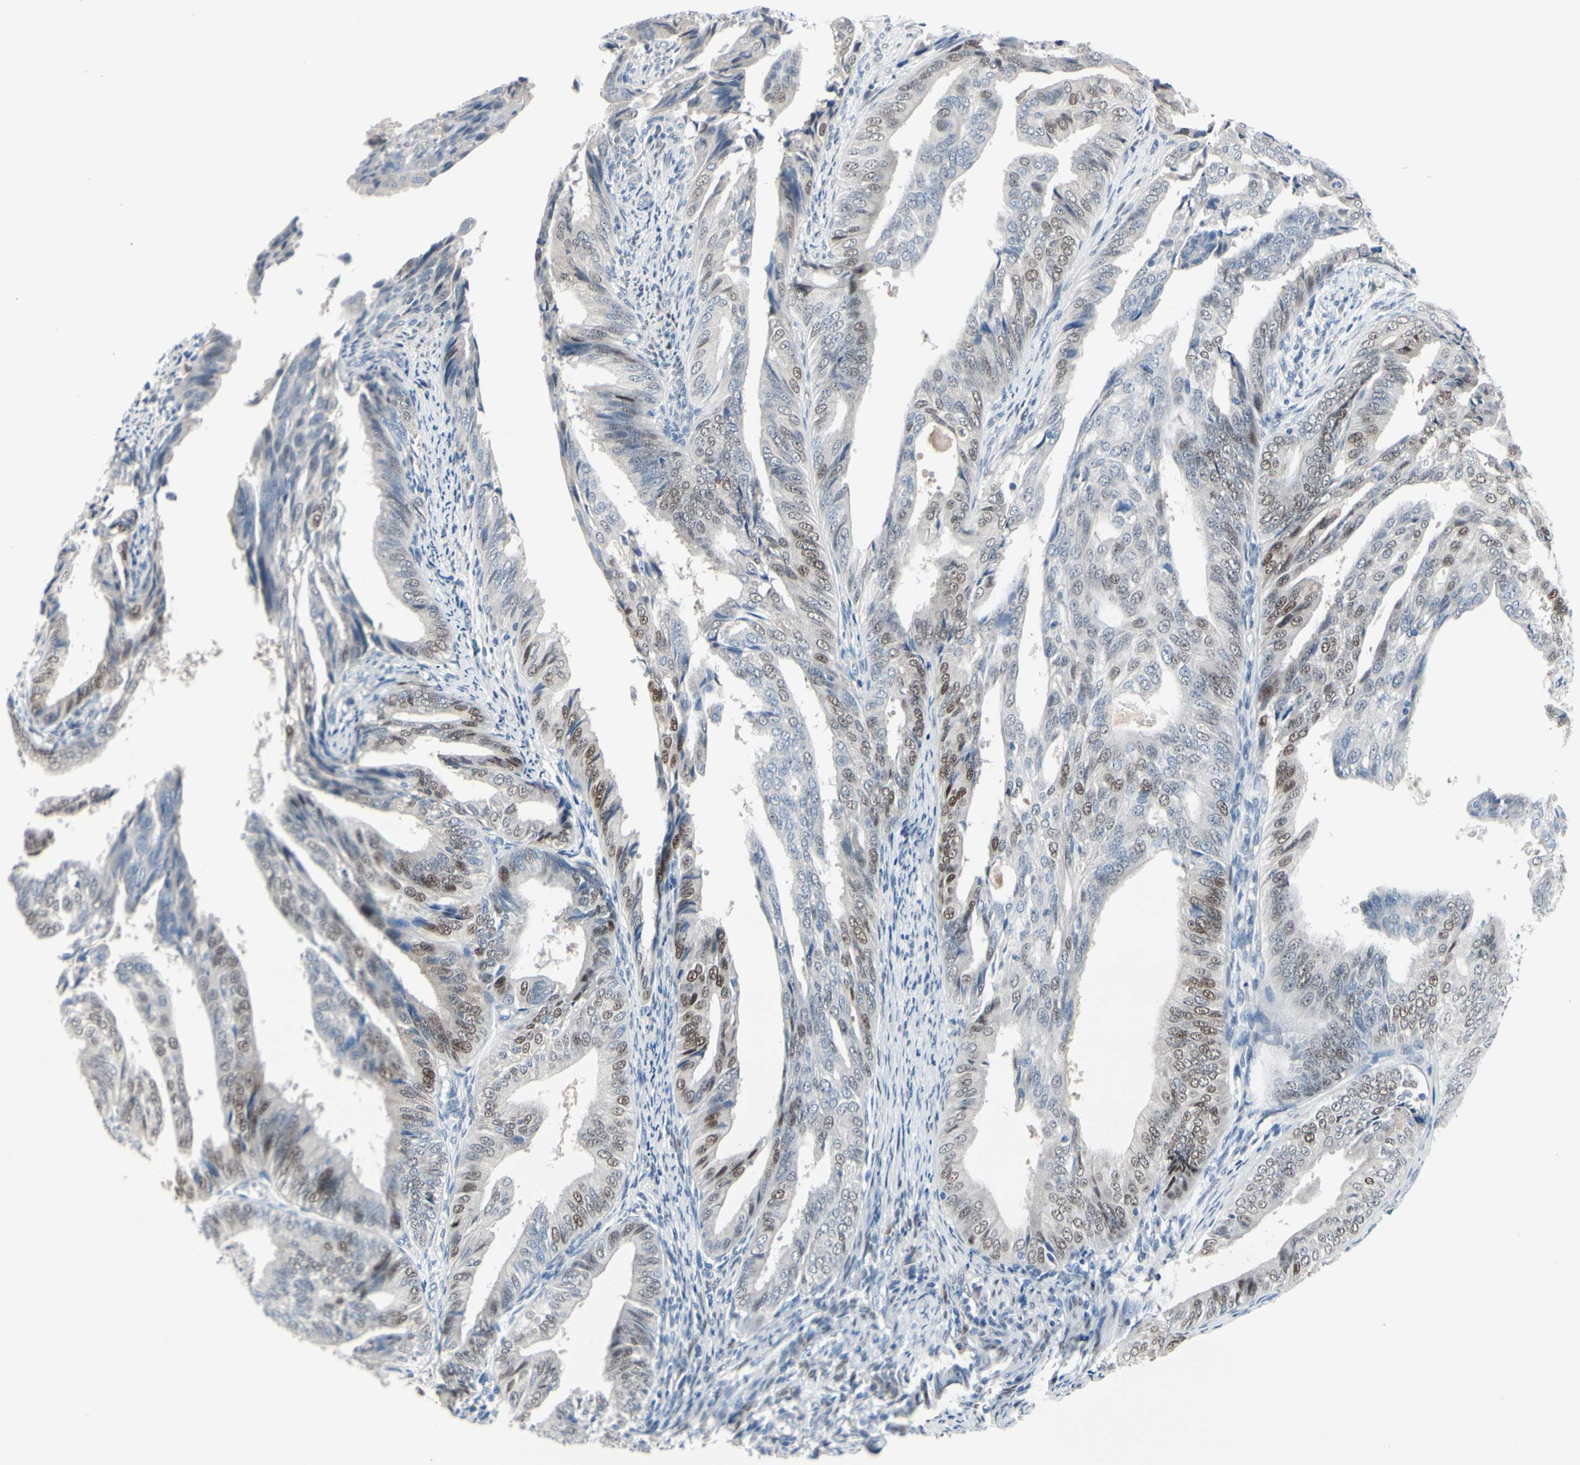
{"staining": {"intensity": "strong", "quantity": "25%-75%", "location": "nuclear"}, "tissue": "endometrial cancer", "cell_type": "Tumor cells", "image_type": "cancer", "snomed": [{"axis": "morphology", "description": "Adenocarcinoma, NOS"}, {"axis": "topography", "description": "Endometrium"}], "caption": "Endometrial cancer stained with DAB IHC exhibits high levels of strong nuclear expression in about 25%-75% of tumor cells.", "gene": "PGR", "patient": {"sex": "female", "age": 58}}